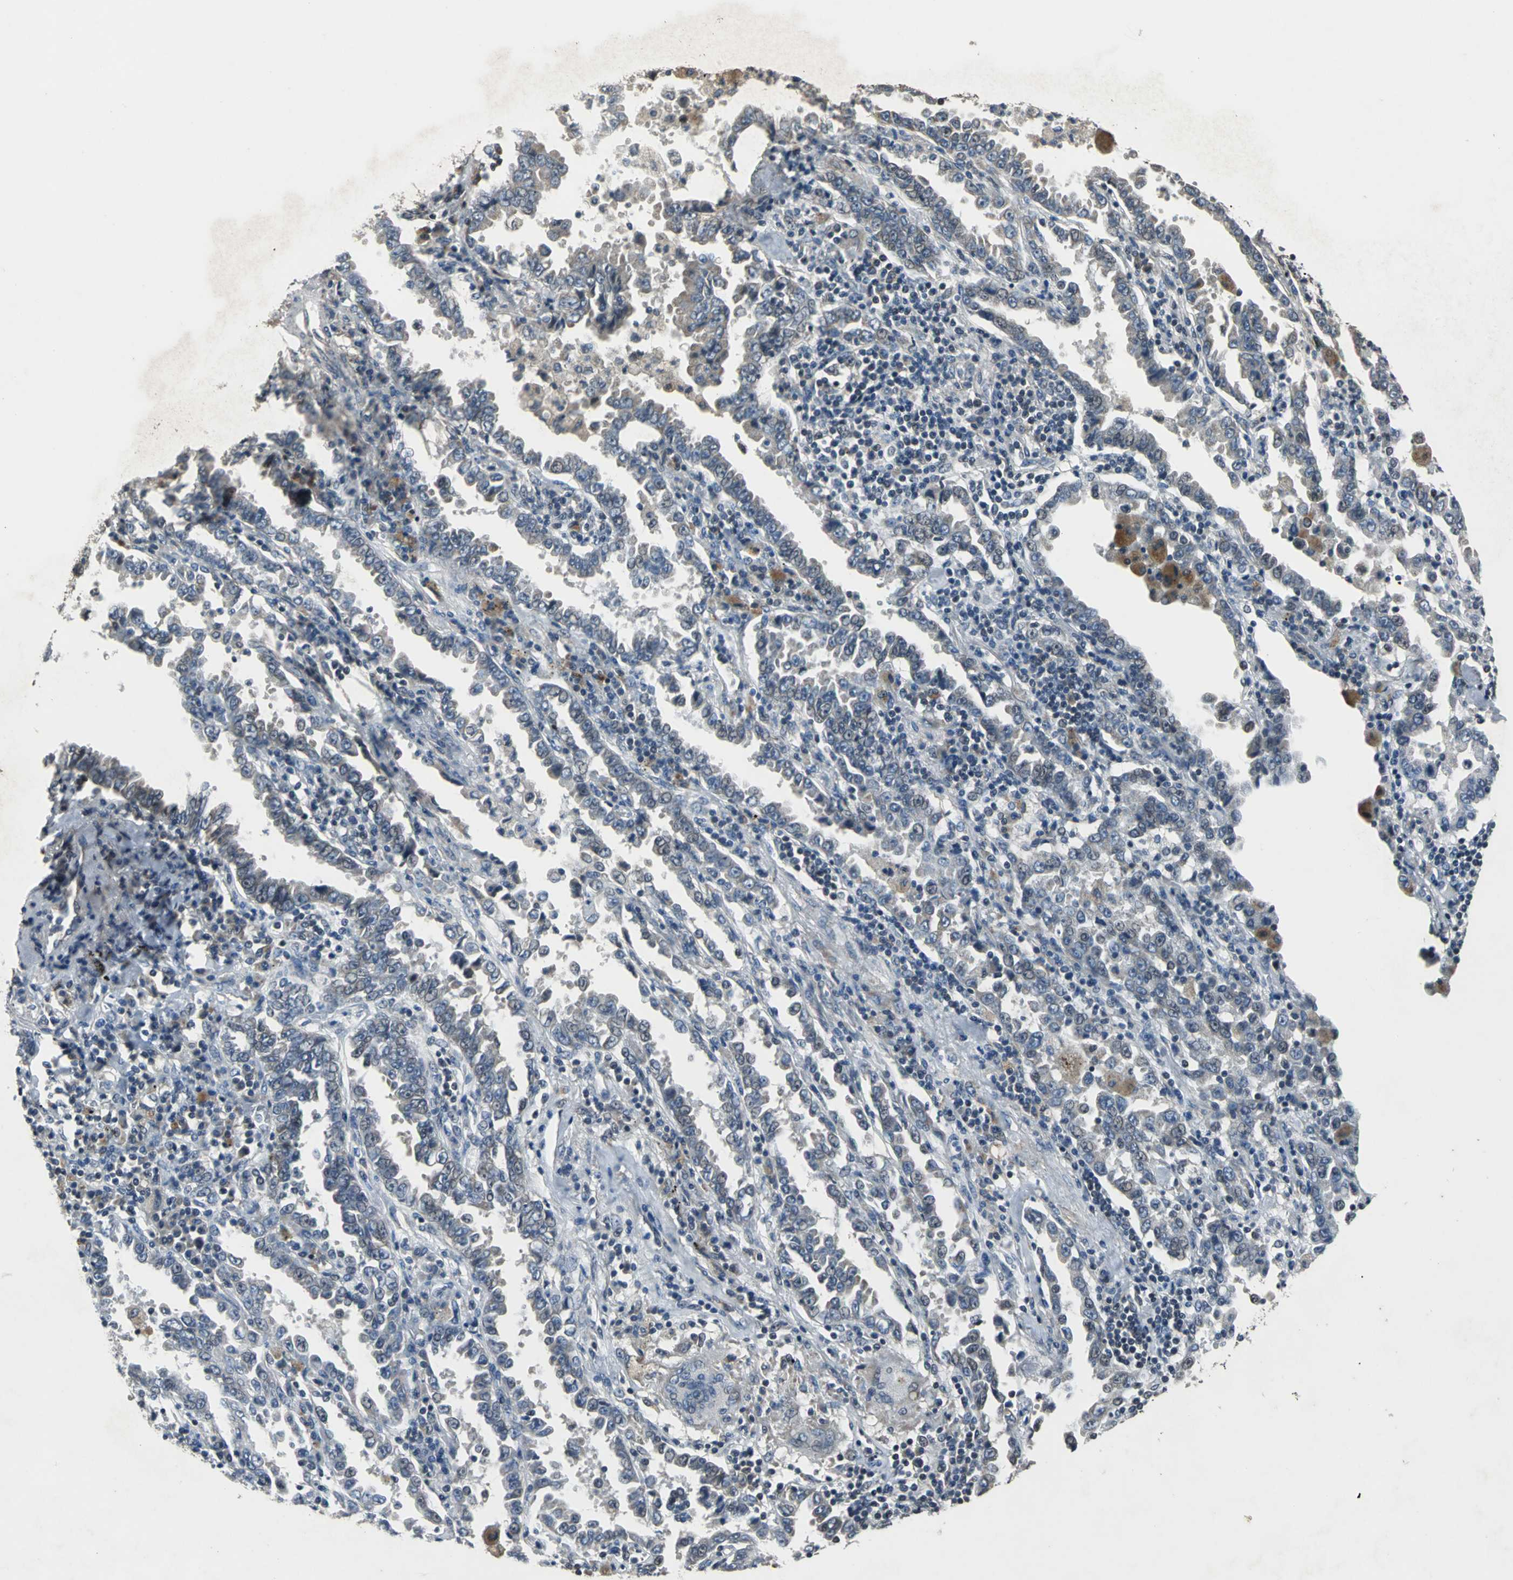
{"staining": {"intensity": "moderate", "quantity": "<25%", "location": "cytoplasmic/membranous"}, "tissue": "lung cancer", "cell_type": "Tumor cells", "image_type": "cancer", "snomed": [{"axis": "morphology", "description": "Normal tissue, NOS"}, {"axis": "morphology", "description": "Inflammation, NOS"}, {"axis": "morphology", "description": "Adenocarcinoma, NOS"}, {"axis": "topography", "description": "Lung"}], "caption": "Brown immunohistochemical staining in human lung cancer shows moderate cytoplasmic/membranous staining in about <25% of tumor cells.", "gene": "JADE3", "patient": {"sex": "female", "age": 64}}